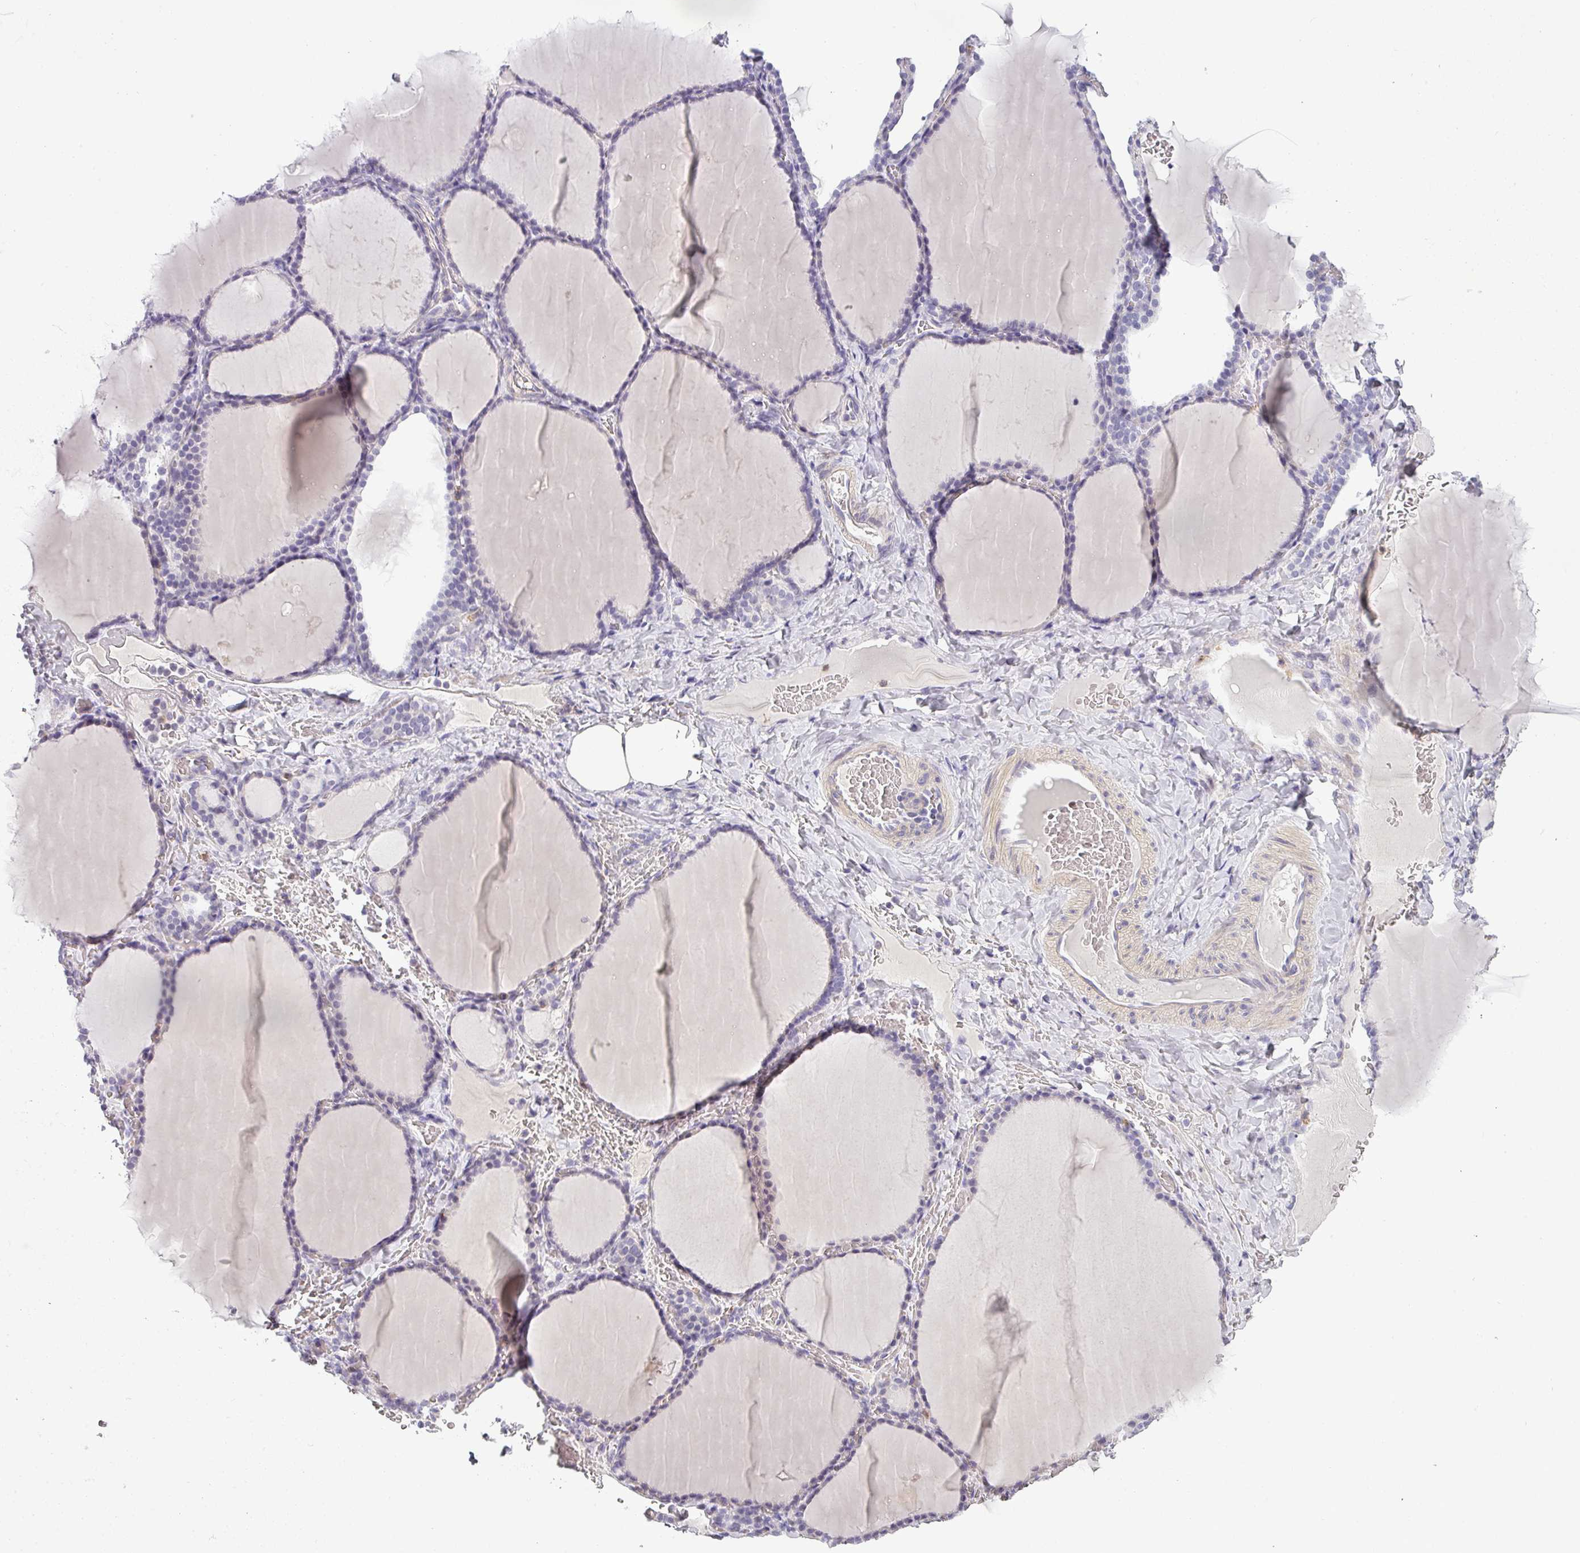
{"staining": {"intensity": "negative", "quantity": "none", "location": "none"}, "tissue": "thyroid gland", "cell_type": "Glandular cells", "image_type": "normal", "snomed": [{"axis": "morphology", "description": "Normal tissue, NOS"}, {"axis": "topography", "description": "Thyroid gland"}], "caption": "Immunohistochemical staining of unremarkable human thyroid gland displays no significant positivity in glandular cells. The staining is performed using DAB brown chromogen with nuclei counter-stained in using hematoxylin.", "gene": "BTLA", "patient": {"sex": "female", "age": 39}}